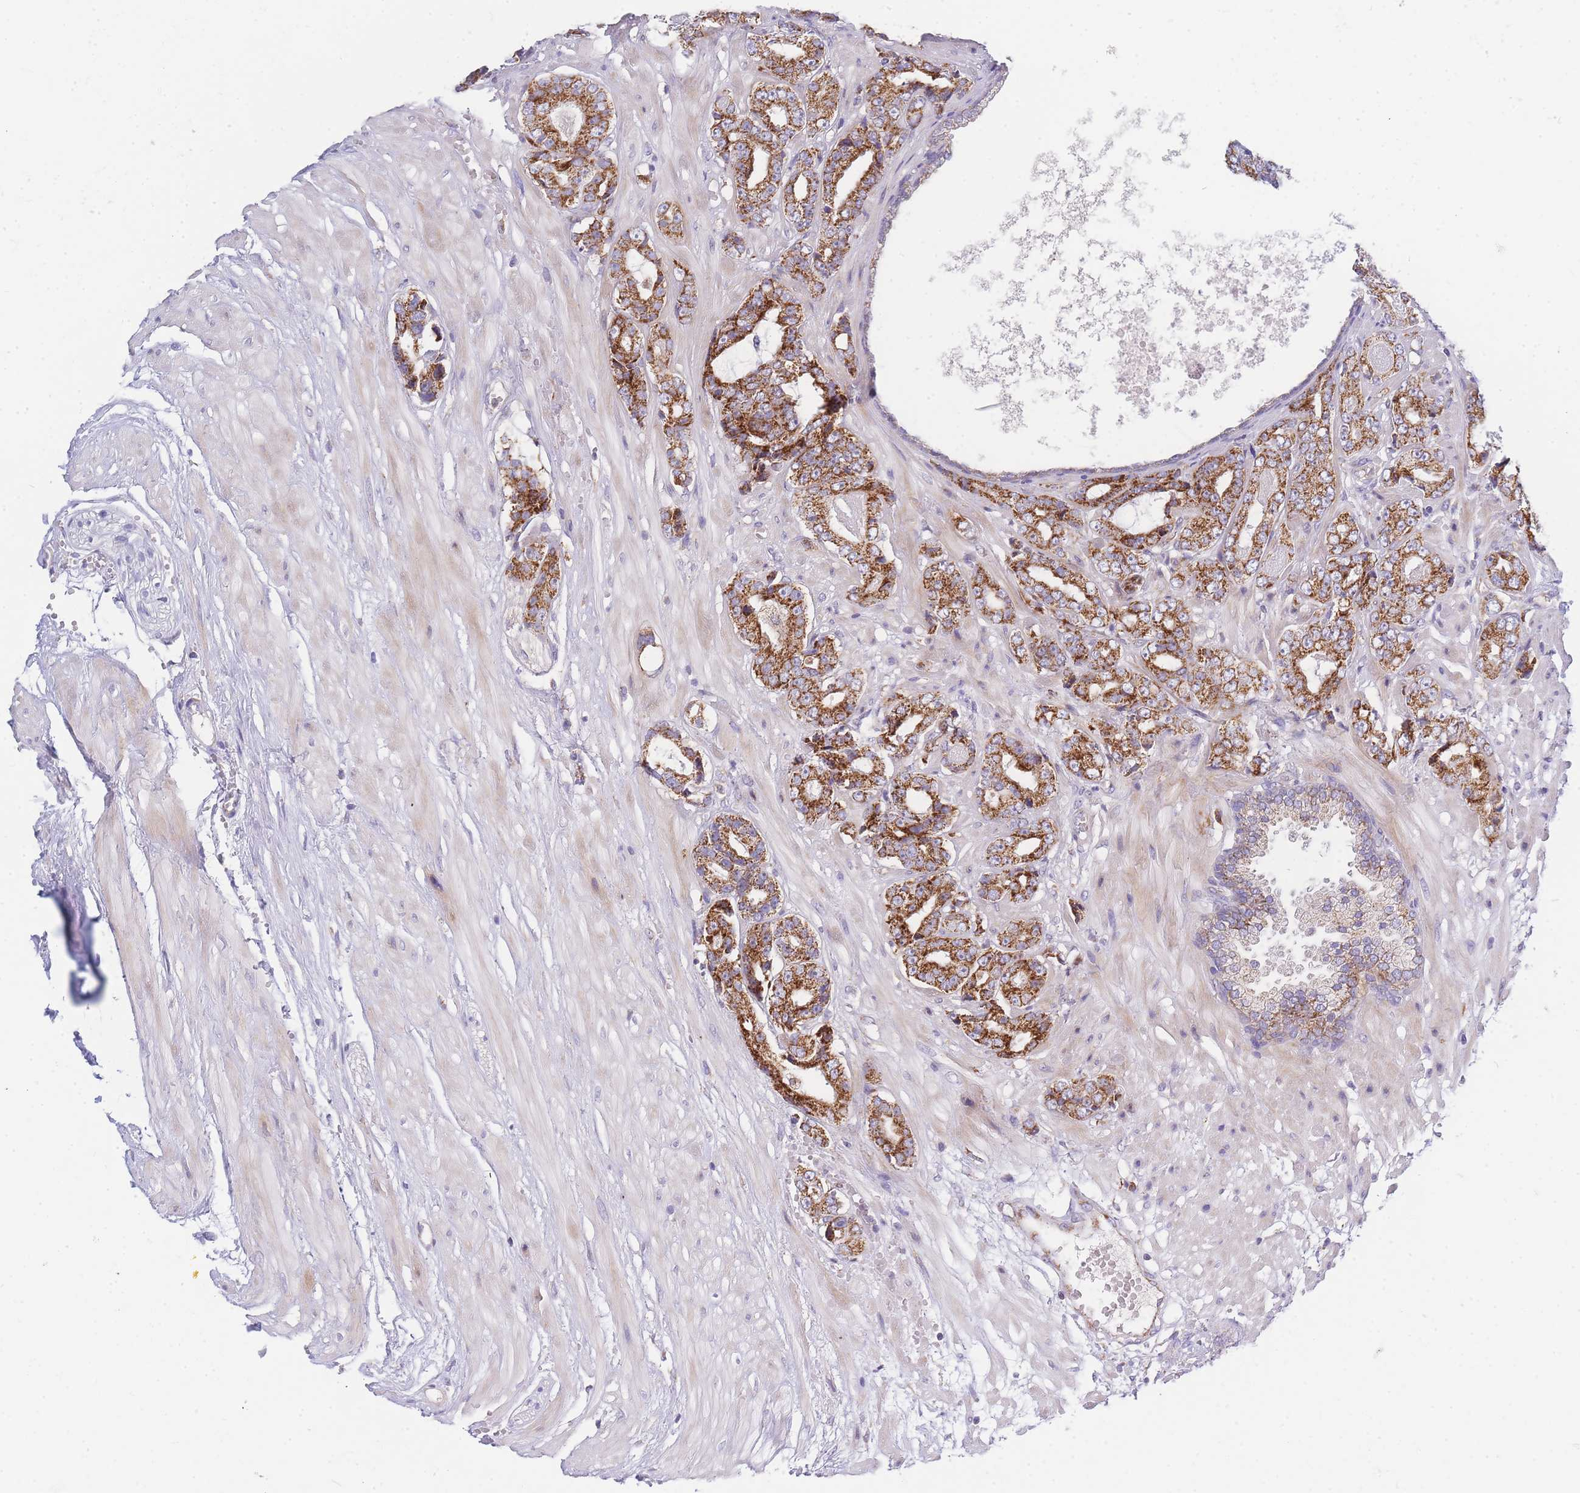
{"staining": {"intensity": "strong", "quantity": ">75%", "location": "cytoplasmic/membranous"}, "tissue": "prostate cancer", "cell_type": "Tumor cells", "image_type": "cancer", "snomed": [{"axis": "morphology", "description": "Adenocarcinoma, High grade"}, {"axis": "topography", "description": "Prostate"}], "caption": "DAB immunohistochemical staining of prostate cancer (adenocarcinoma (high-grade)) shows strong cytoplasmic/membranous protein staining in about >75% of tumor cells.", "gene": "MRPS11", "patient": {"sex": "male", "age": 71}}